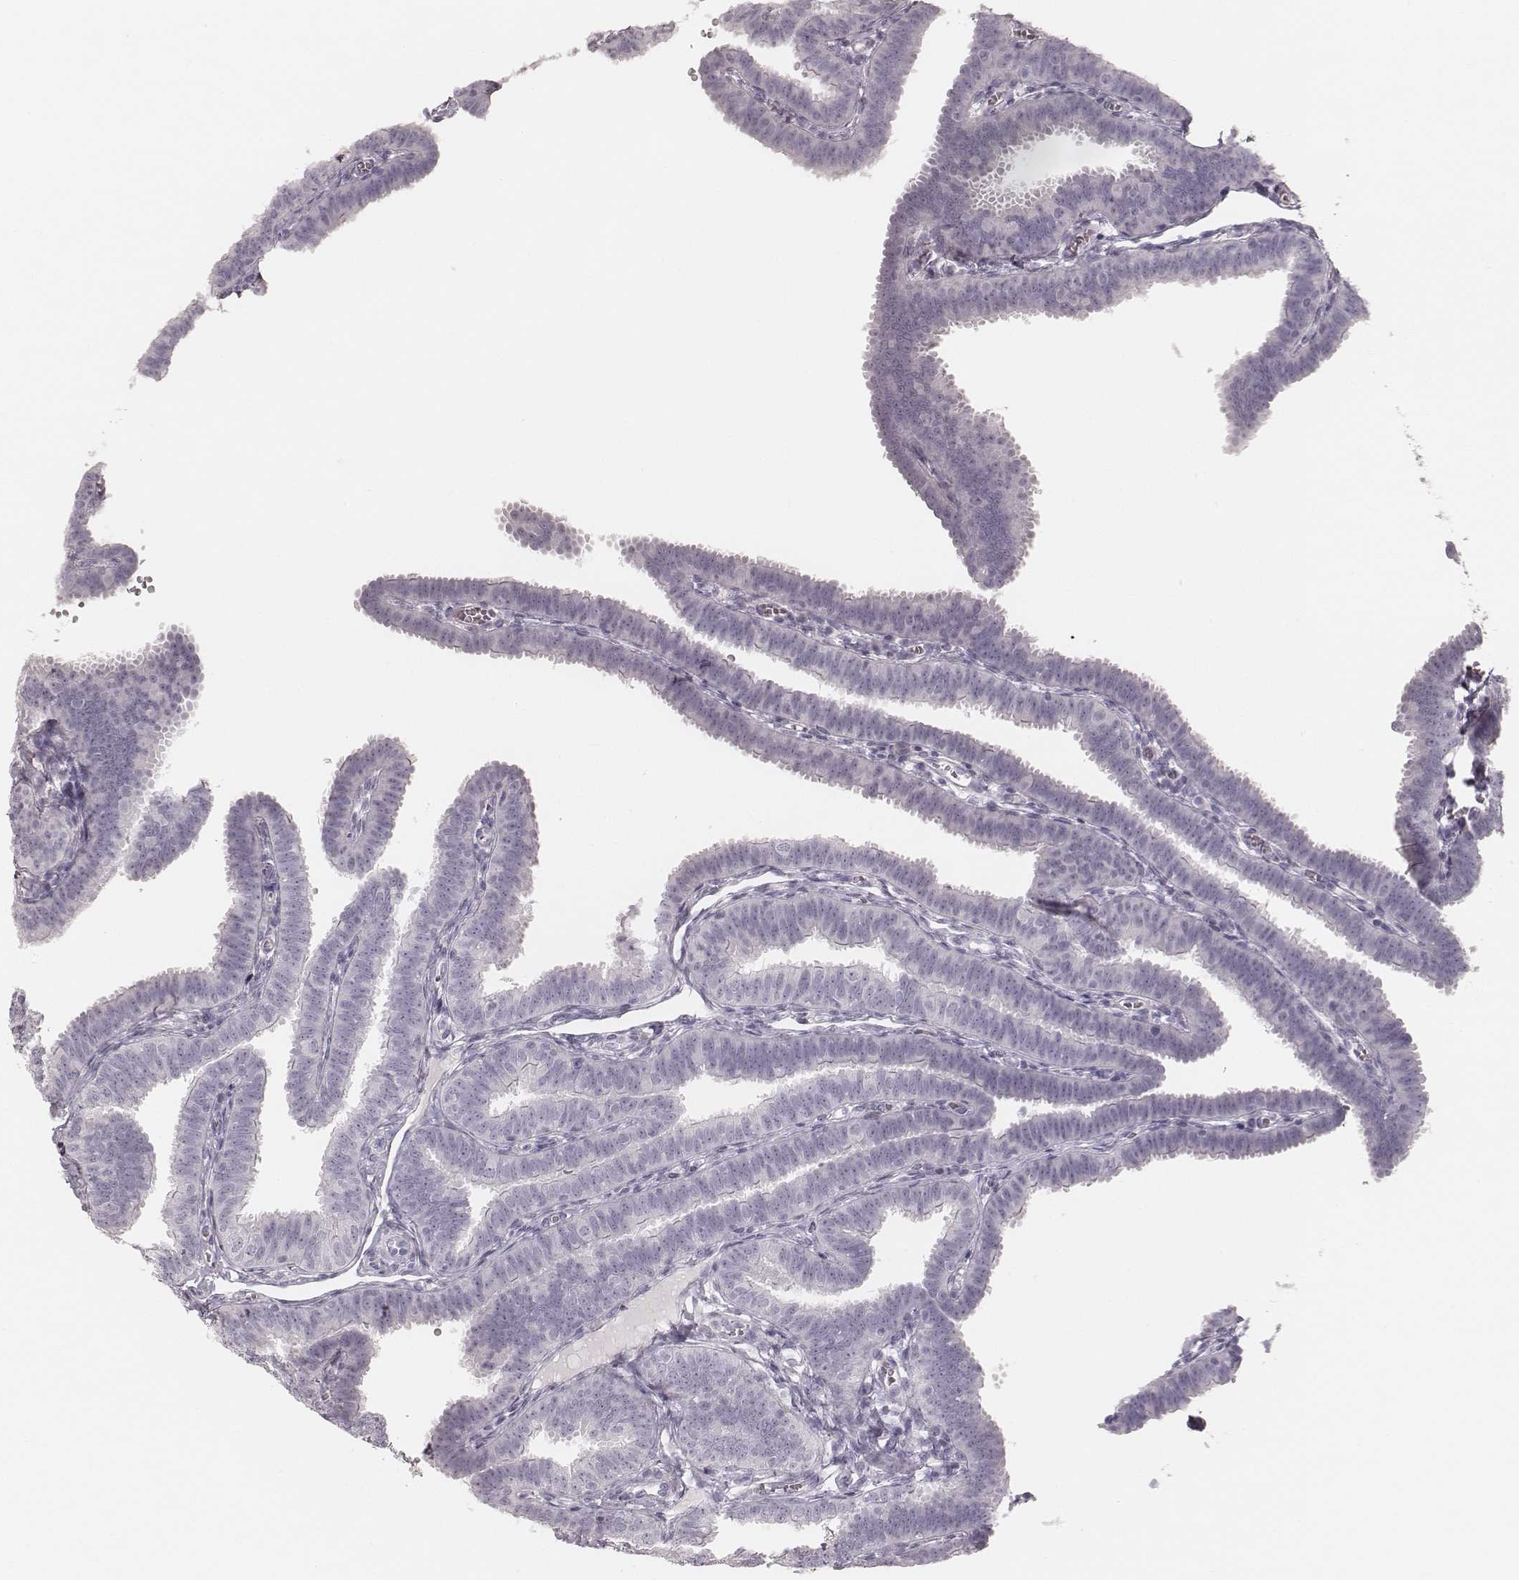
{"staining": {"intensity": "negative", "quantity": "none", "location": "none"}, "tissue": "fallopian tube", "cell_type": "Glandular cells", "image_type": "normal", "snomed": [{"axis": "morphology", "description": "Normal tissue, NOS"}, {"axis": "topography", "description": "Fallopian tube"}], "caption": "Micrograph shows no protein positivity in glandular cells of unremarkable fallopian tube.", "gene": "KRT82", "patient": {"sex": "female", "age": 25}}